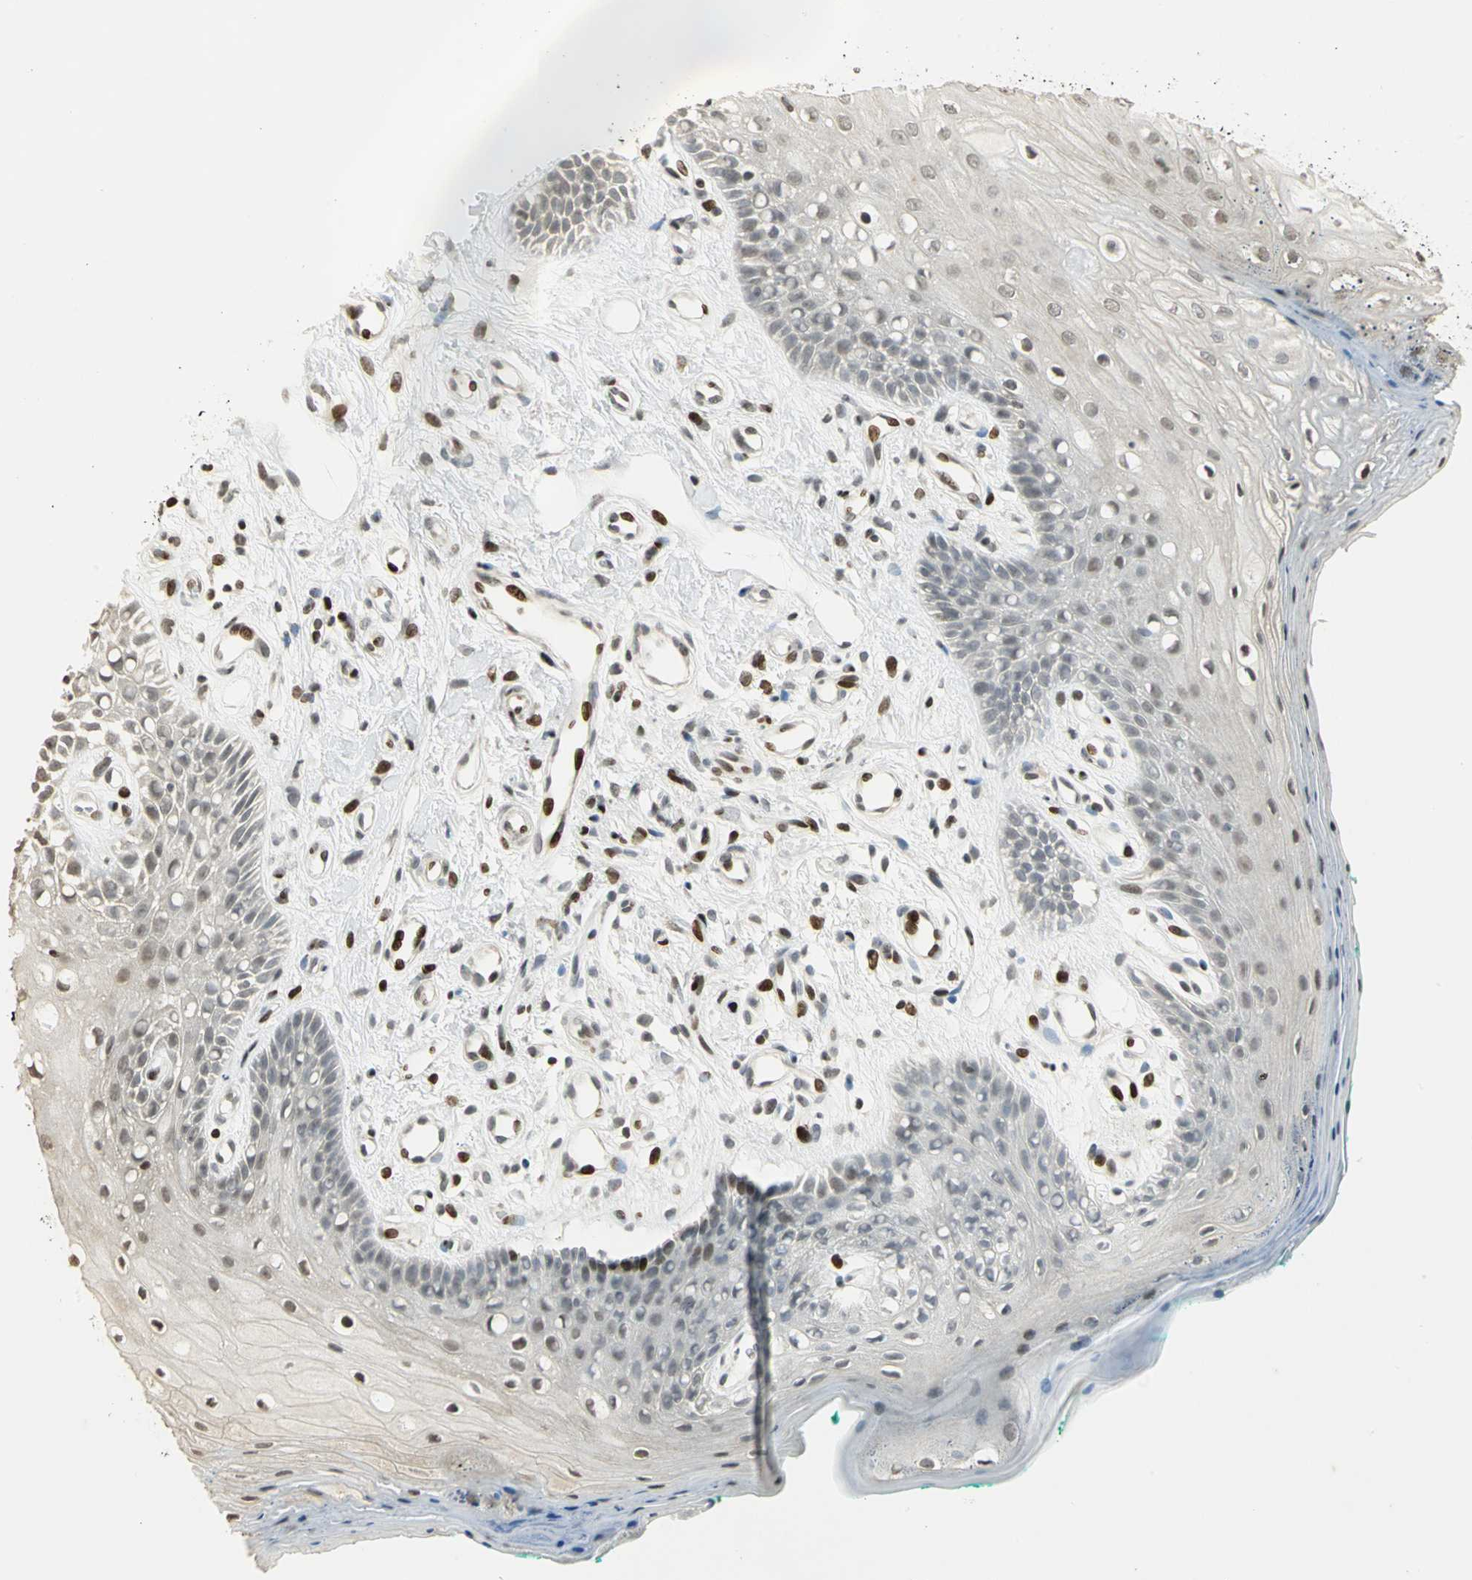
{"staining": {"intensity": "moderate", "quantity": "<25%", "location": "nuclear"}, "tissue": "oral mucosa", "cell_type": "Squamous epithelial cells", "image_type": "normal", "snomed": [{"axis": "morphology", "description": "Normal tissue, NOS"}, {"axis": "morphology", "description": "Squamous cell carcinoma, NOS"}, {"axis": "topography", "description": "Skeletal muscle"}, {"axis": "topography", "description": "Oral tissue"}, {"axis": "topography", "description": "Head-Neck"}], "caption": "Squamous epithelial cells demonstrate low levels of moderate nuclear staining in approximately <25% of cells in normal human oral mucosa. (Brightfield microscopy of DAB IHC at high magnification).", "gene": "KDM1A", "patient": {"sex": "female", "age": 84}}